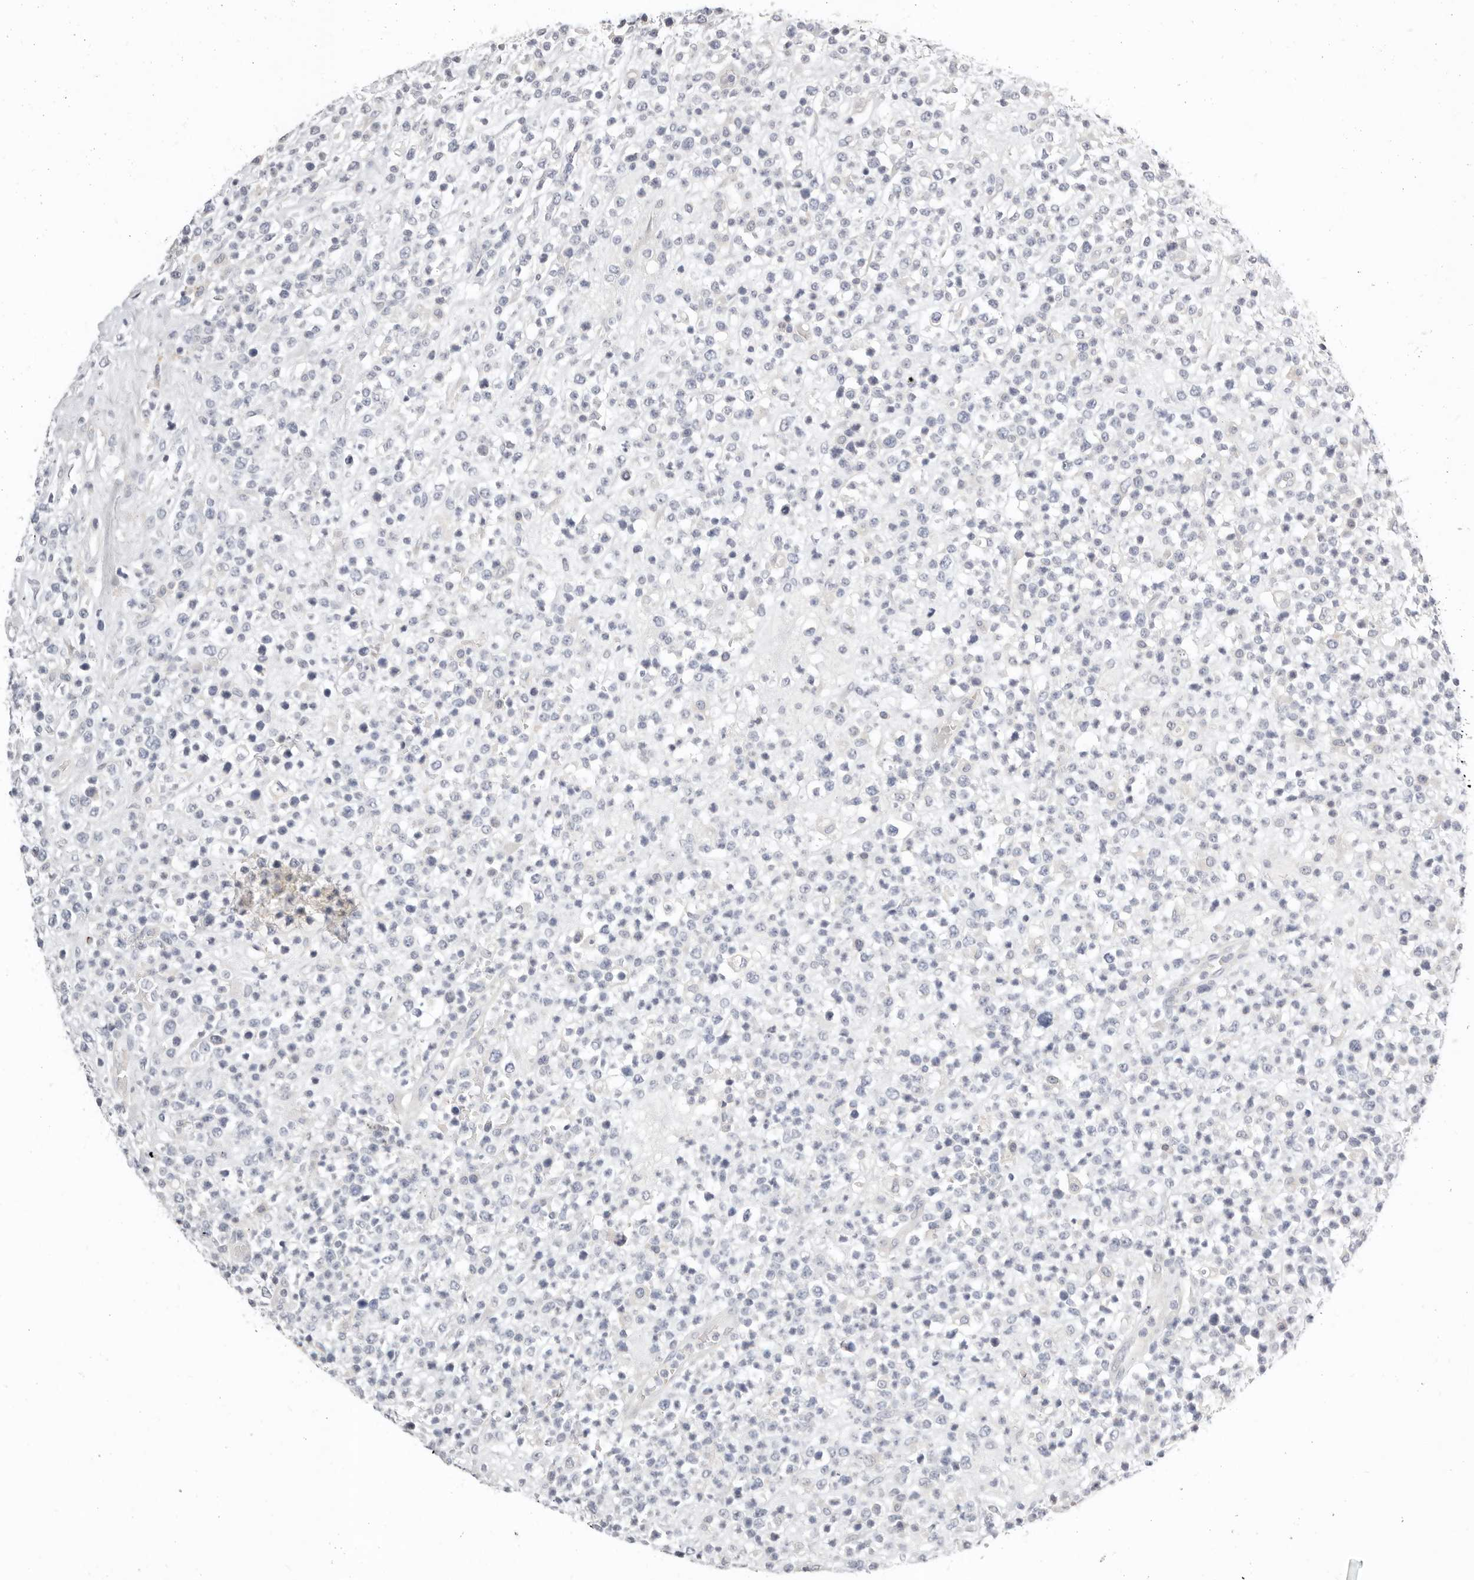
{"staining": {"intensity": "negative", "quantity": "none", "location": "none"}, "tissue": "lymphoma", "cell_type": "Tumor cells", "image_type": "cancer", "snomed": [{"axis": "morphology", "description": "Malignant lymphoma, non-Hodgkin's type, High grade"}, {"axis": "topography", "description": "Colon"}], "caption": "Lymphoma was stained to show a protein in brown. There is no significant staining in tumor cells. (DAB (3,3'-diaminobenzidine) immunohistochemistry with hematoxylin counter stain).", "gene": "TMEM63B", "patient": {"sex": "female", "age": 53}}